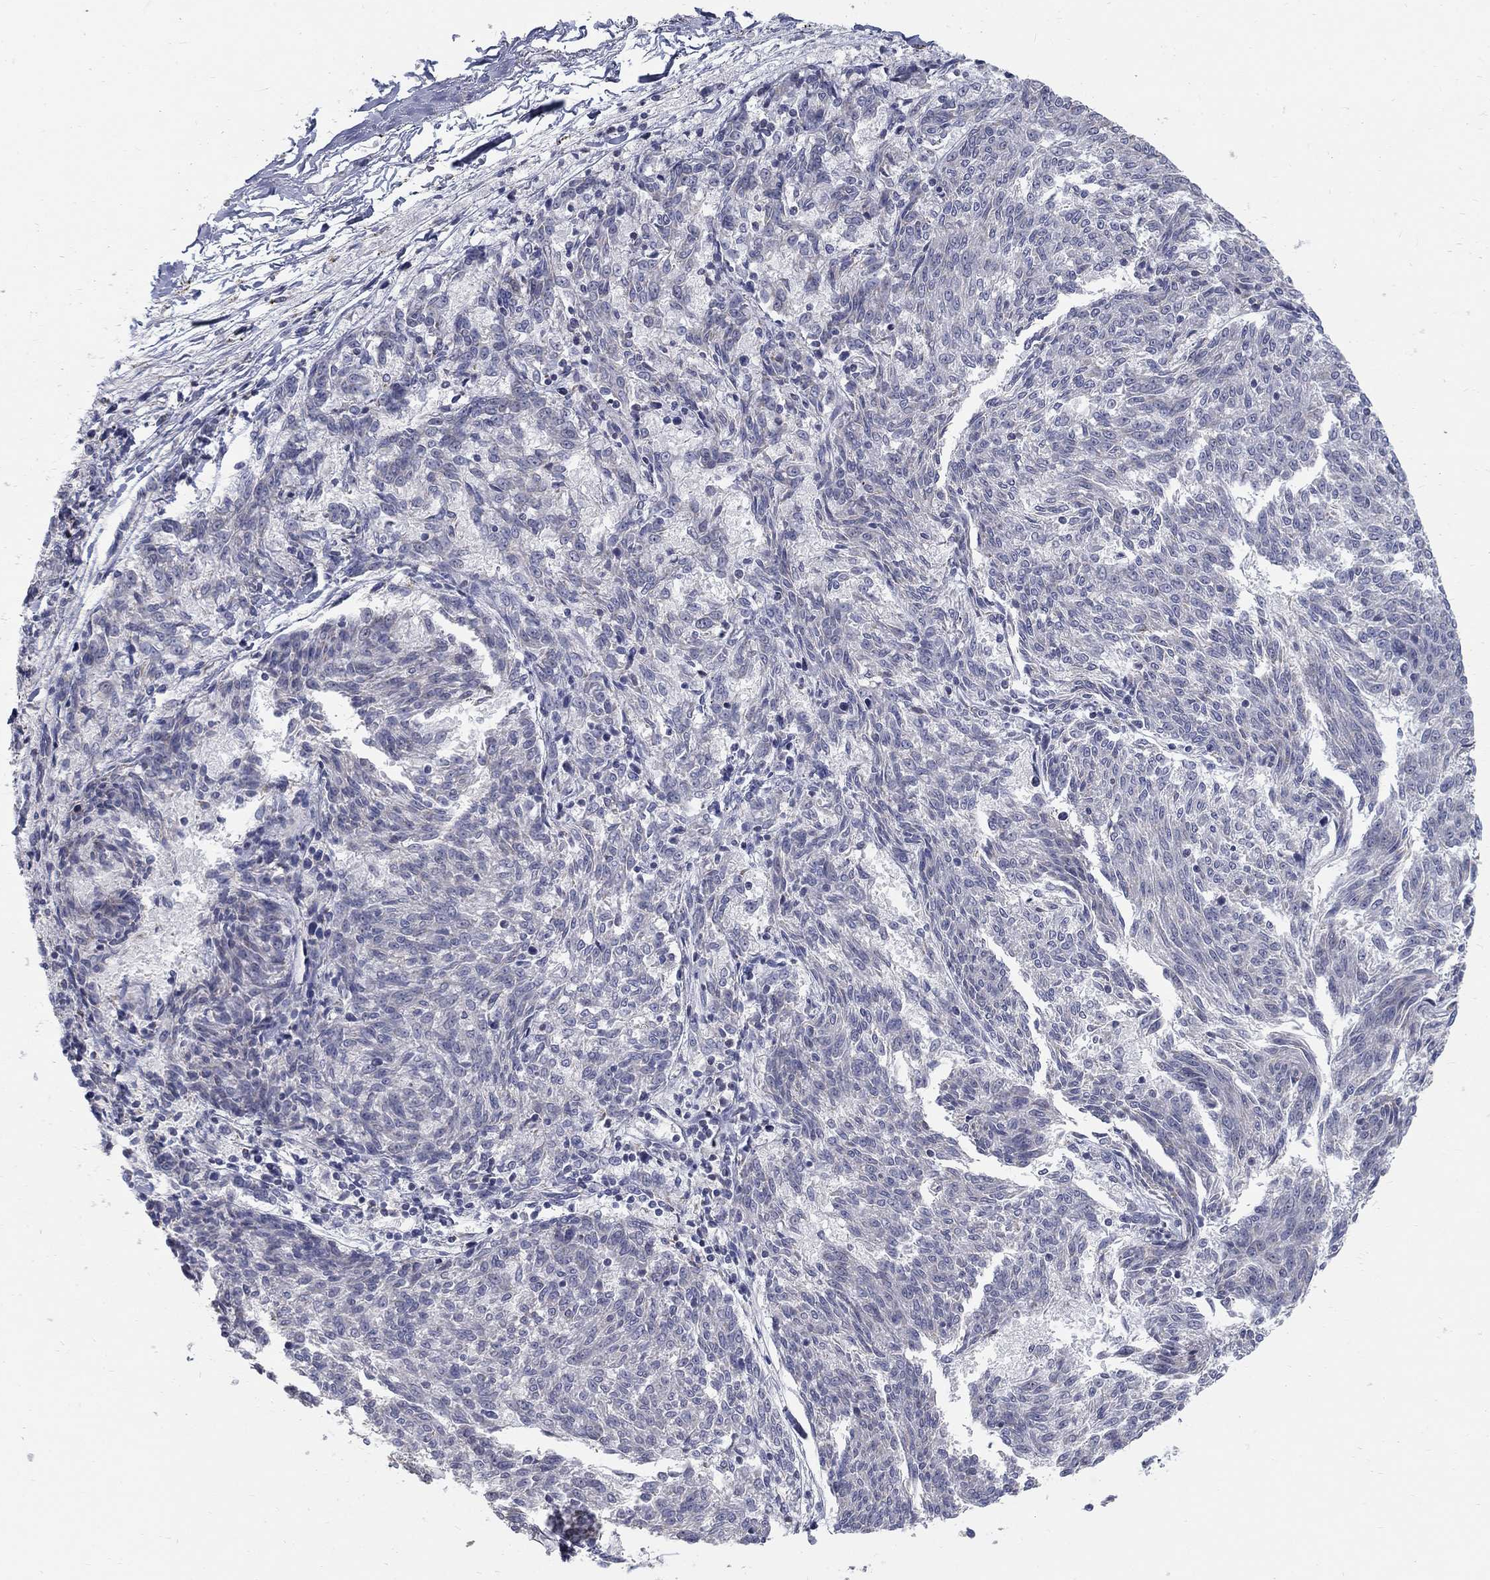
{"staining": {"intensity": "negative", "quantity": "none", "location": "none"}, "tissue": "melanoma", "cell_type": "Tumor cells", "image_type": "cancer", "snomed": [{"axis": "morphology", "description": "Malignant melanoma, NOS"}, {"axis": "topography", "description": "Skin"}], "caption": "Protein analysis of malignant melanoma displays no significant staining in tumor cells.", "gene": "GCFC2", "patient": {"sex": "female", "age": 72}}